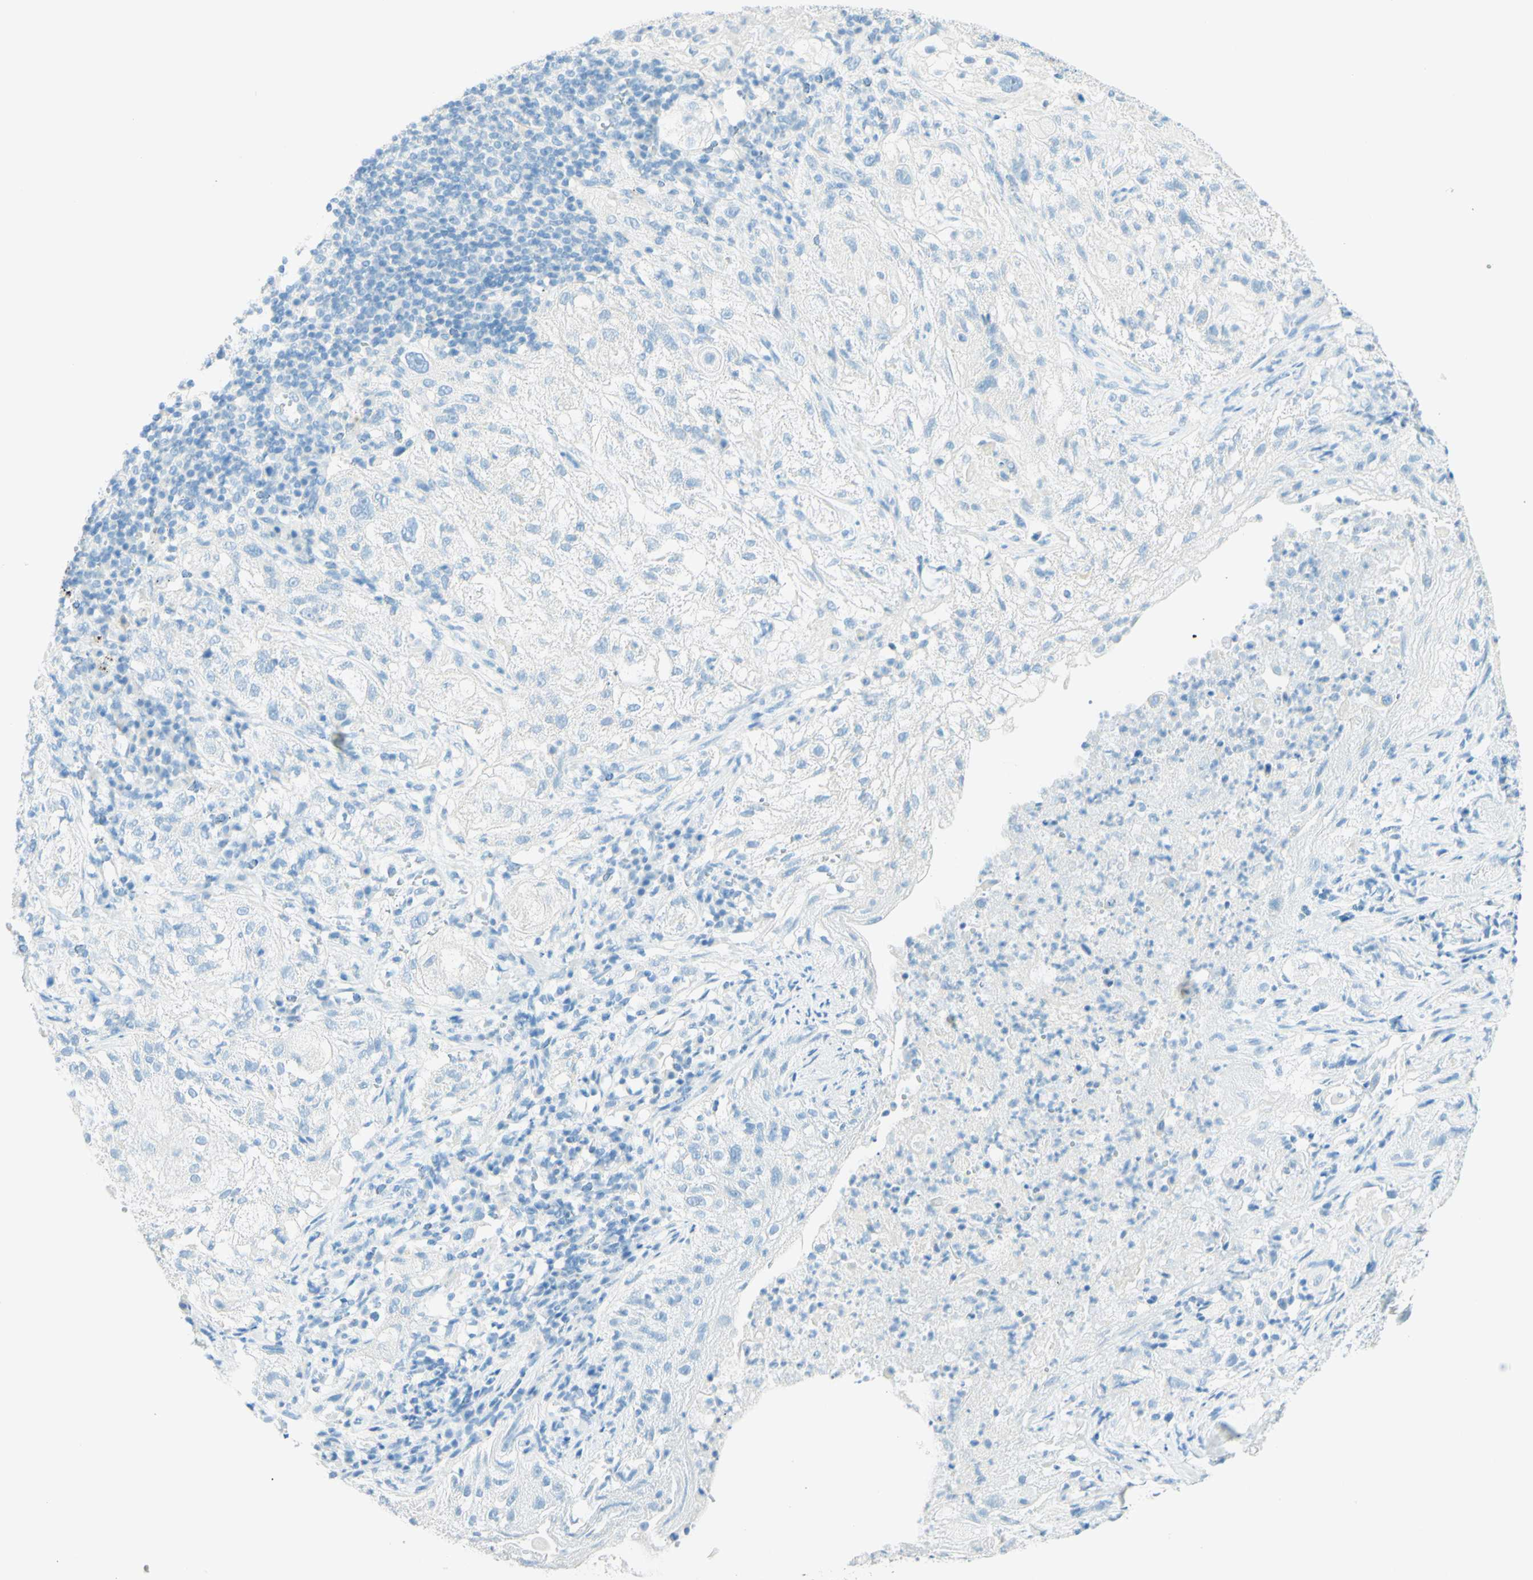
{"staining": {"intensity": "negative", "quantity": "none", "location": "none"}, "tissue": "lung cancer", "cell_type": "Tumor cells", "image_type": "cancer", "snomed": [{"axis": "morphology", "description": "Inflammation, NOS"}, {"axis": "morphology", "description": "Squamous cell carcinoma, NOS"}, {"axis": "topography", "description": "Lymph node"}, {"axis": "topography", "description": "Soft tissue"}, {"axis": "topography", "description": "Lung"}], "caption": "An immunohistochemistry (IHC) histopathology image of lung cancer (squamous cell carcinoma) is shown. There is no staining in tumor cells of lung cancer (squamous cell carcinoma).", "gene": "FMR1NB", "patient": {"sex": "male", "age": 66}}